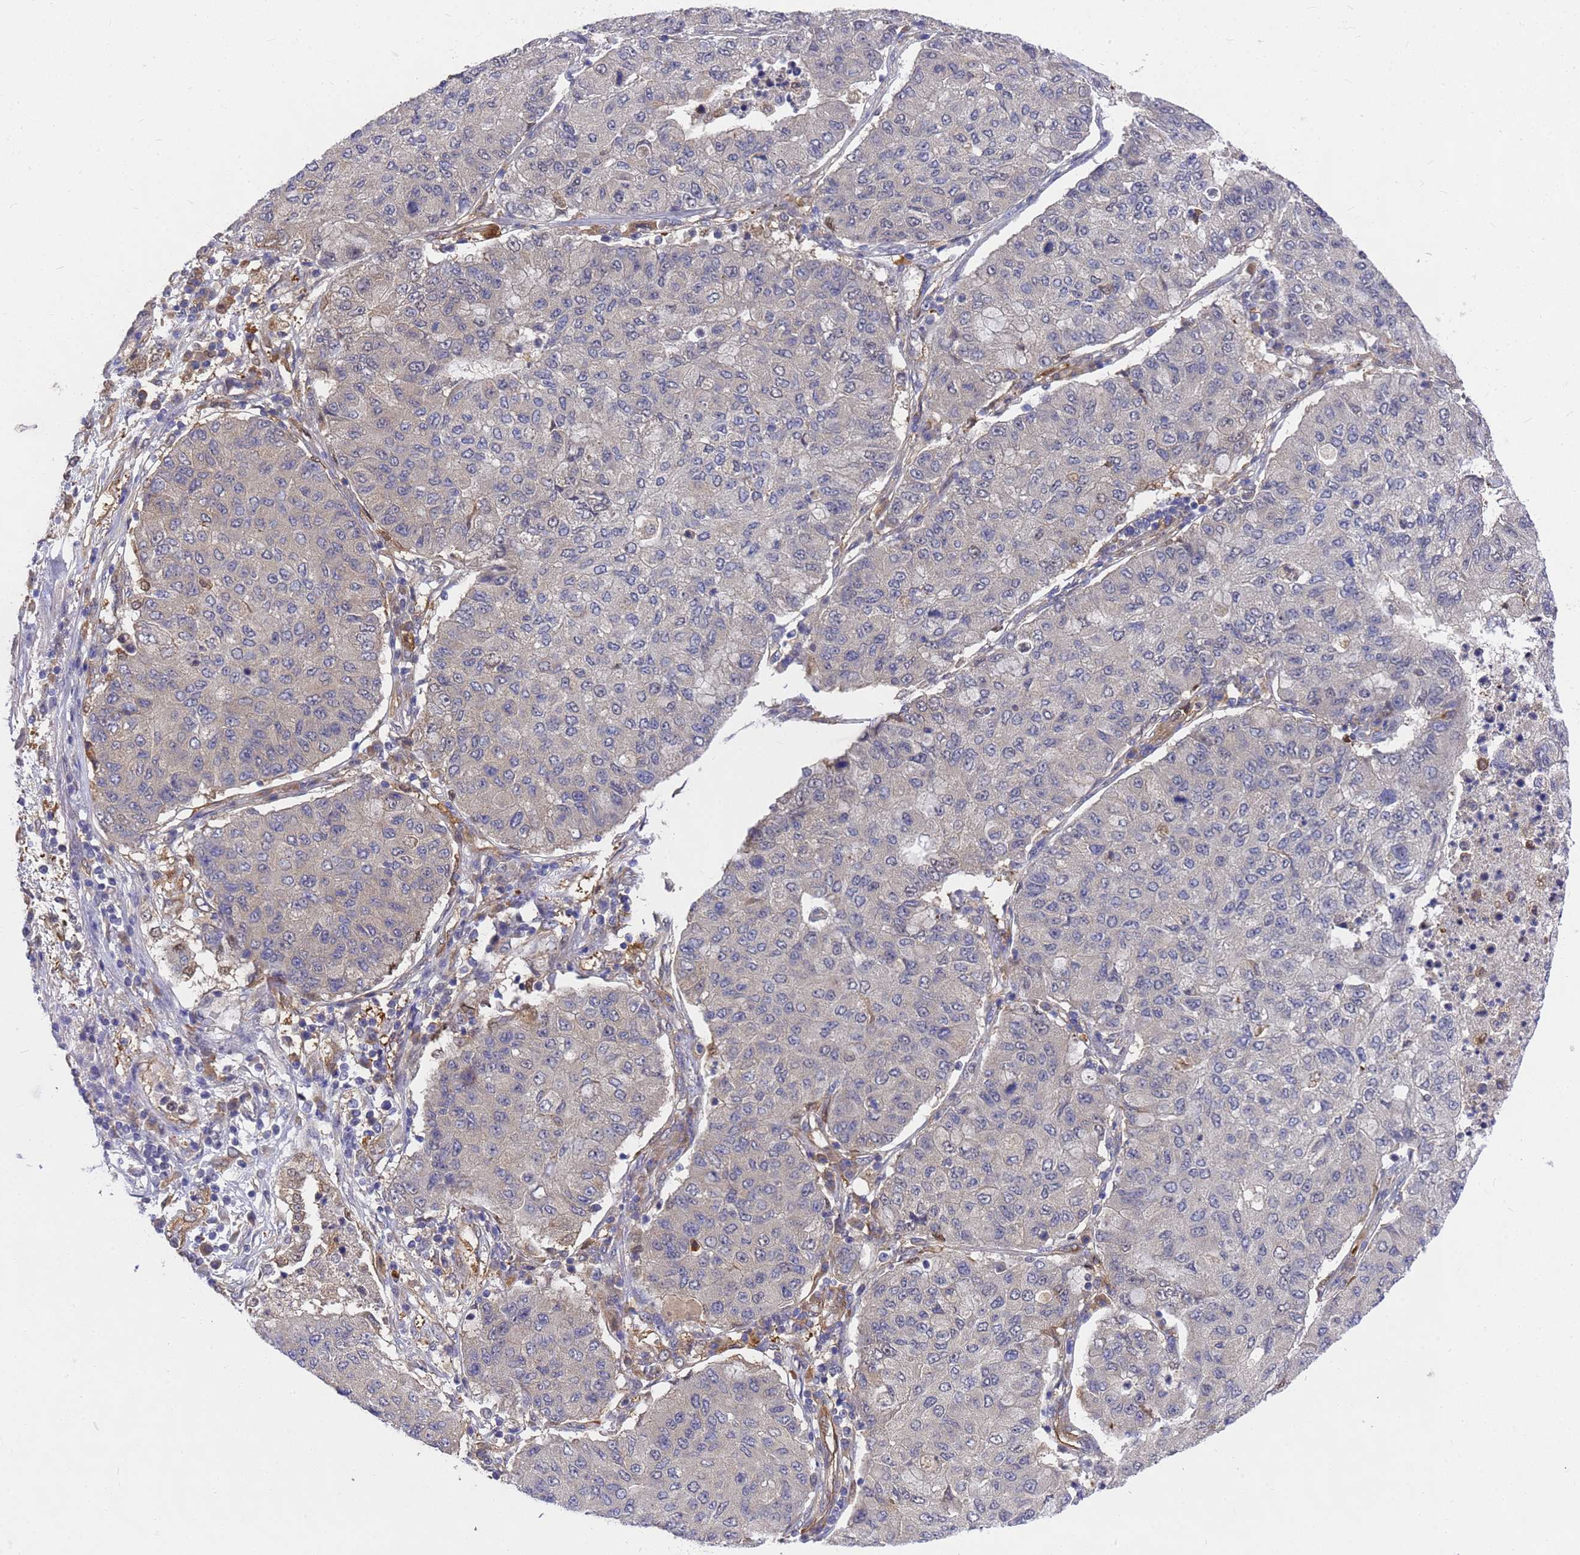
{"staining": {"intensity": "negative", "quantity": "none", "location": "none"}, "tissue": "lung cancer", "cell_type": "Tumor cells", "image_type": "cancer", "snomed": [{"axis": "morphology", "description": "Squamous cell carcinoma, NOS"}, {"axis": "topography", "description": "Lung"}], "caption": "Immunohistochemistry image of neoplastic tissue: human lung cancer (squamous cell carcinoma) stained with DAB reveals no significant protein positivity in tumor cells.", "gene": "SLC35E2B", "patient": {"sex": "male", "age": 74}}